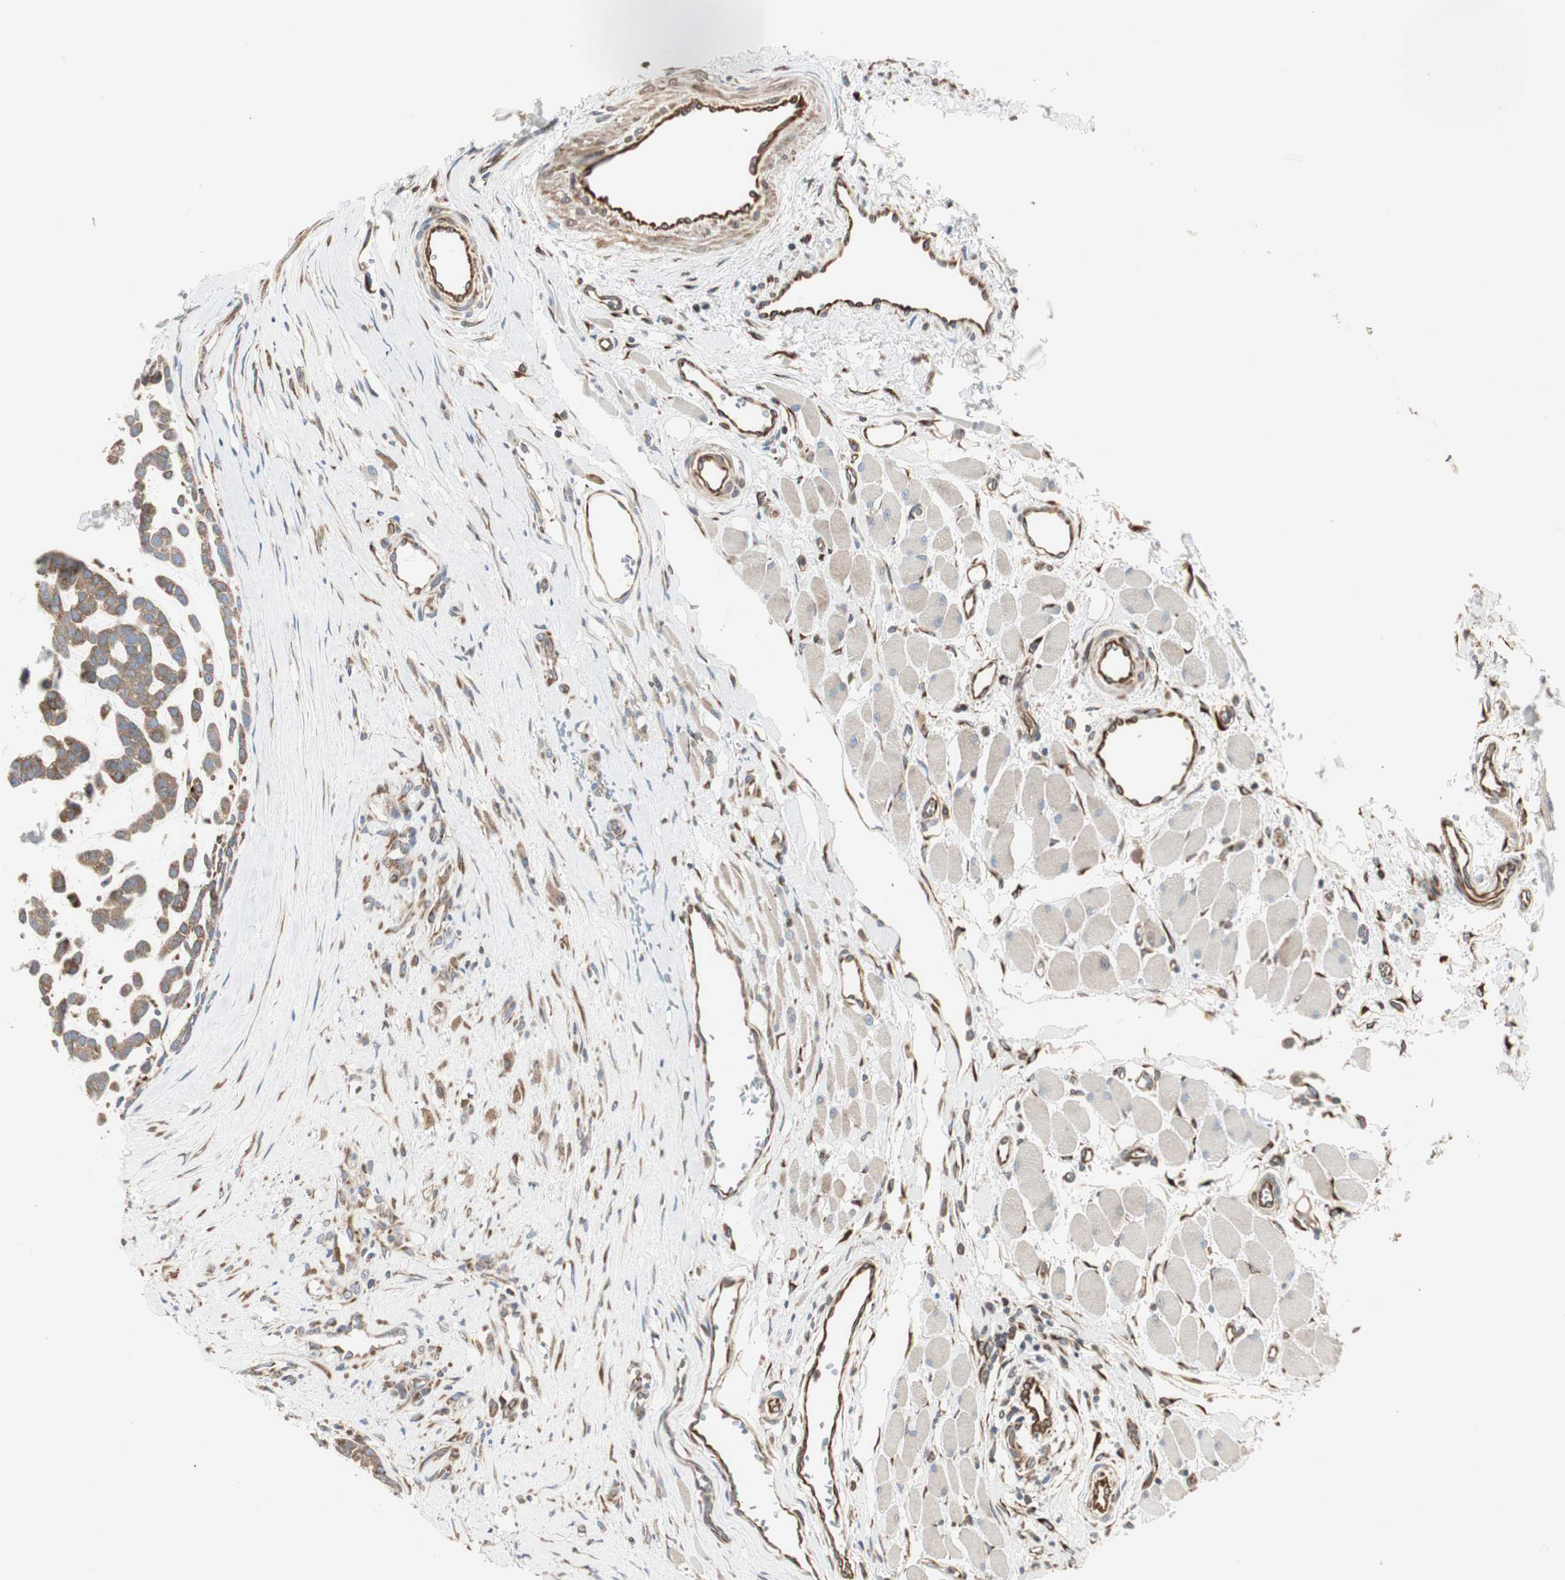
{"staining": {"intensity": "moderate", "quantity": ">75%", "location": "cytoplasmic/membranous"}, "tissue": "head and neck cancer", "cell_type": "Tumor cells", "image_type": "cancer", "snomed": [{"axis": "morphology", "description": "Adenocarcinoma, NOS"}, {"axis": "morphology", "description": "Adenoma, NOS"}, {"axis": "topography", "description": "Head-Neck"}], "caption": "Immunohistochemical staining of head and neck adenoma exhibits moderate cytoplasmic/membranous protein staining in about >75% of tumor cells. (DAB (3,3'-diaminobenzidine) IHC, brown staining for protein, blue staining for nuclei).", "gene": "H6PD", "patient": {"sex": "female", "age": 55}}